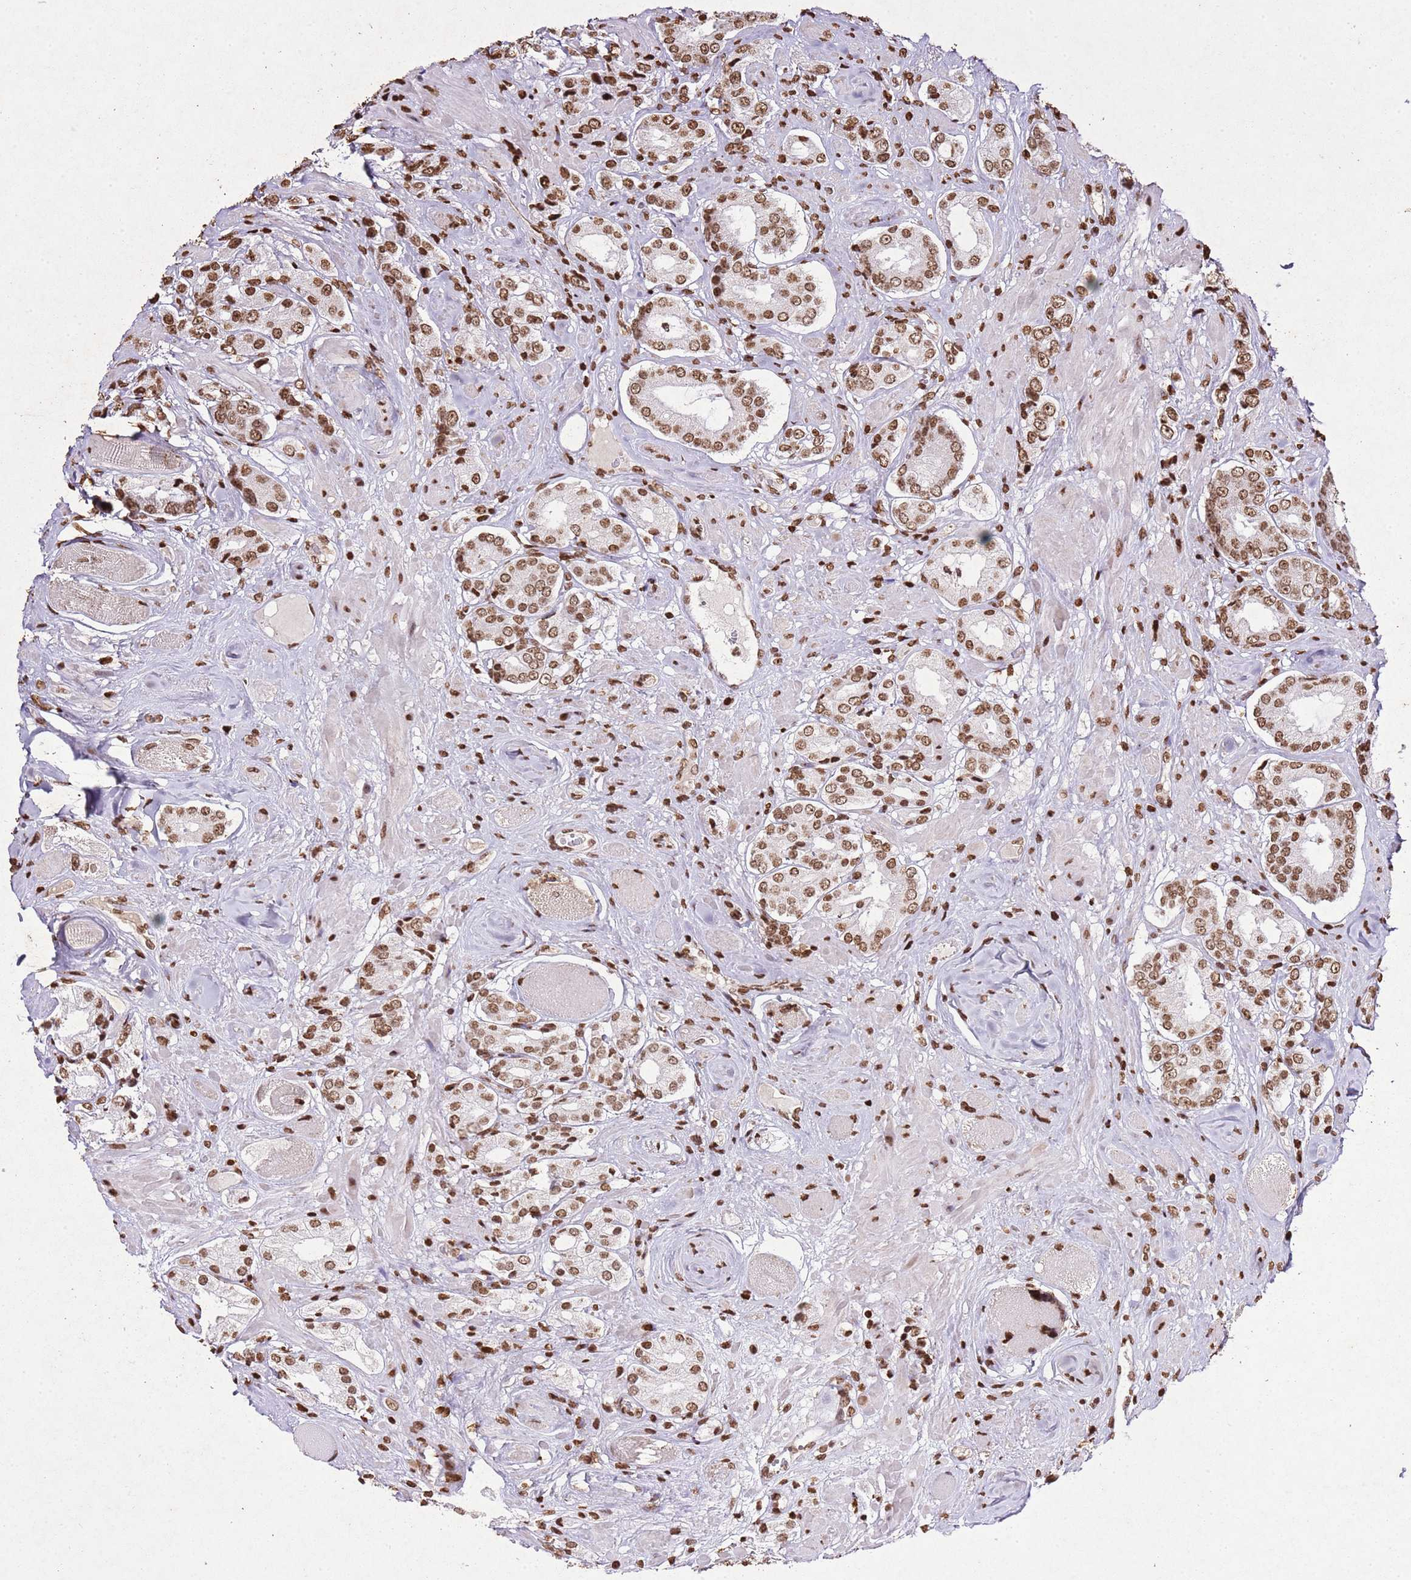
{"staining": {"intensity": "moderate", "quantity": ">75%", "location": "nuclear"}, "tissue": "prostate cancer", "cell_type": "Tumor cells", "image_type": "cancer", "snomed": [{"axis": "morphology", "description": "Adenocarcinoma, High grade"}, {"axis": "topography", "description": "Prostate and seminal vesicle, NOS"}], "caption": "A high-resolution micrograph shows IHC staining of high-grade adenocarcinoma (prostate), which displays moderate nuclear expression in approximately >75% of tumor cells. (IHC, brightfield microscopy, high magnification).", "gene": "BMAL1", "patient": {"sex": "male", "age": 64}}